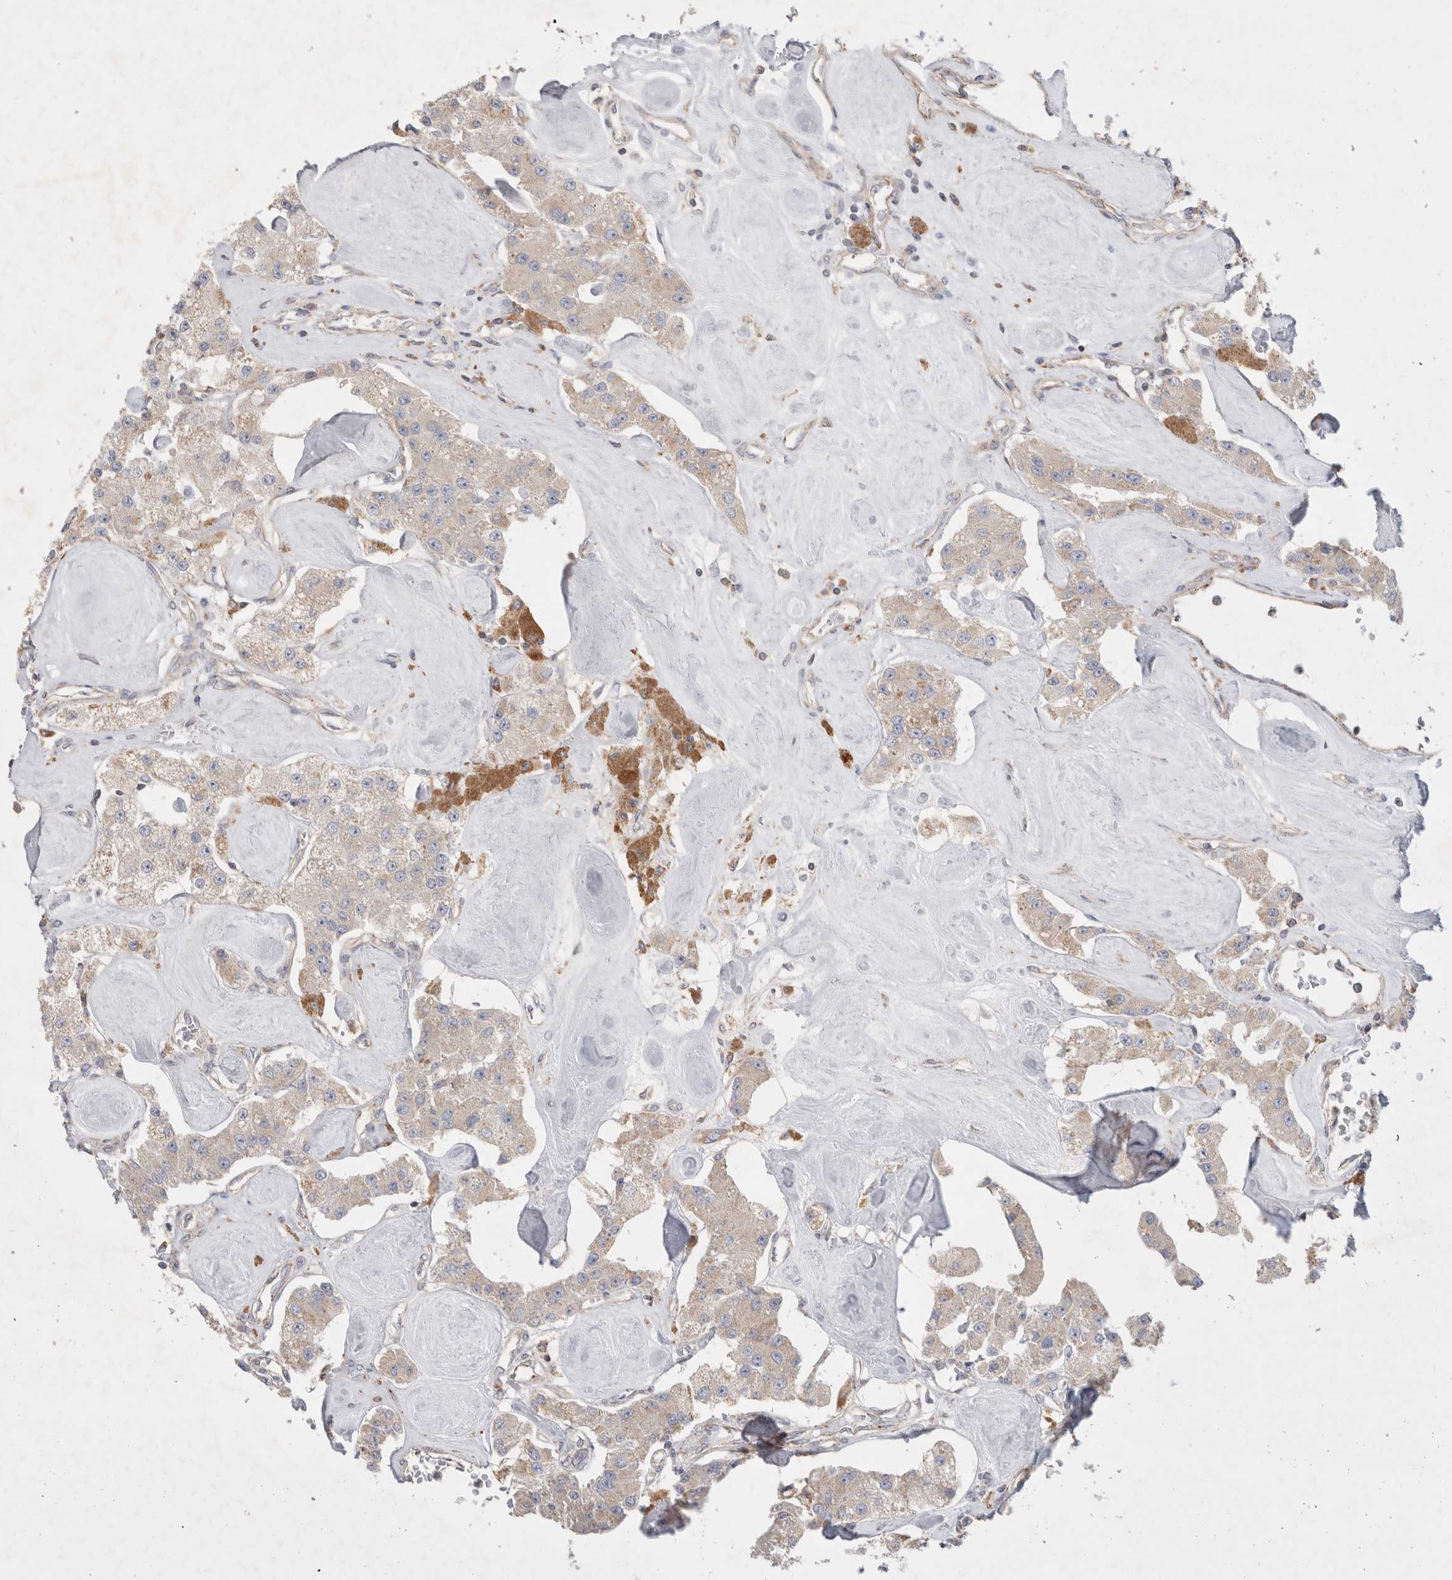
{"staining": {"intensity": "weak", "quantity": ">75%", "location": "cytoplasmic/membranous"}, "tissue": "carcinoid", "cell_type": "Tumor cells", "image_type": "cancer", "snomed": [{"axis": "morphology", "description": "Carcinoid, malignant, NOS"}, {"axis": "topography", "description": "Pancreas"}], "caption": "Immunohistochemical staining of human carcinoid shows weak cytoplasmic/membranous protein staining in approximately >75% of tumor cells.", "gene": "TBC1D16", "patient": {"sex": "male", "age": 41}}